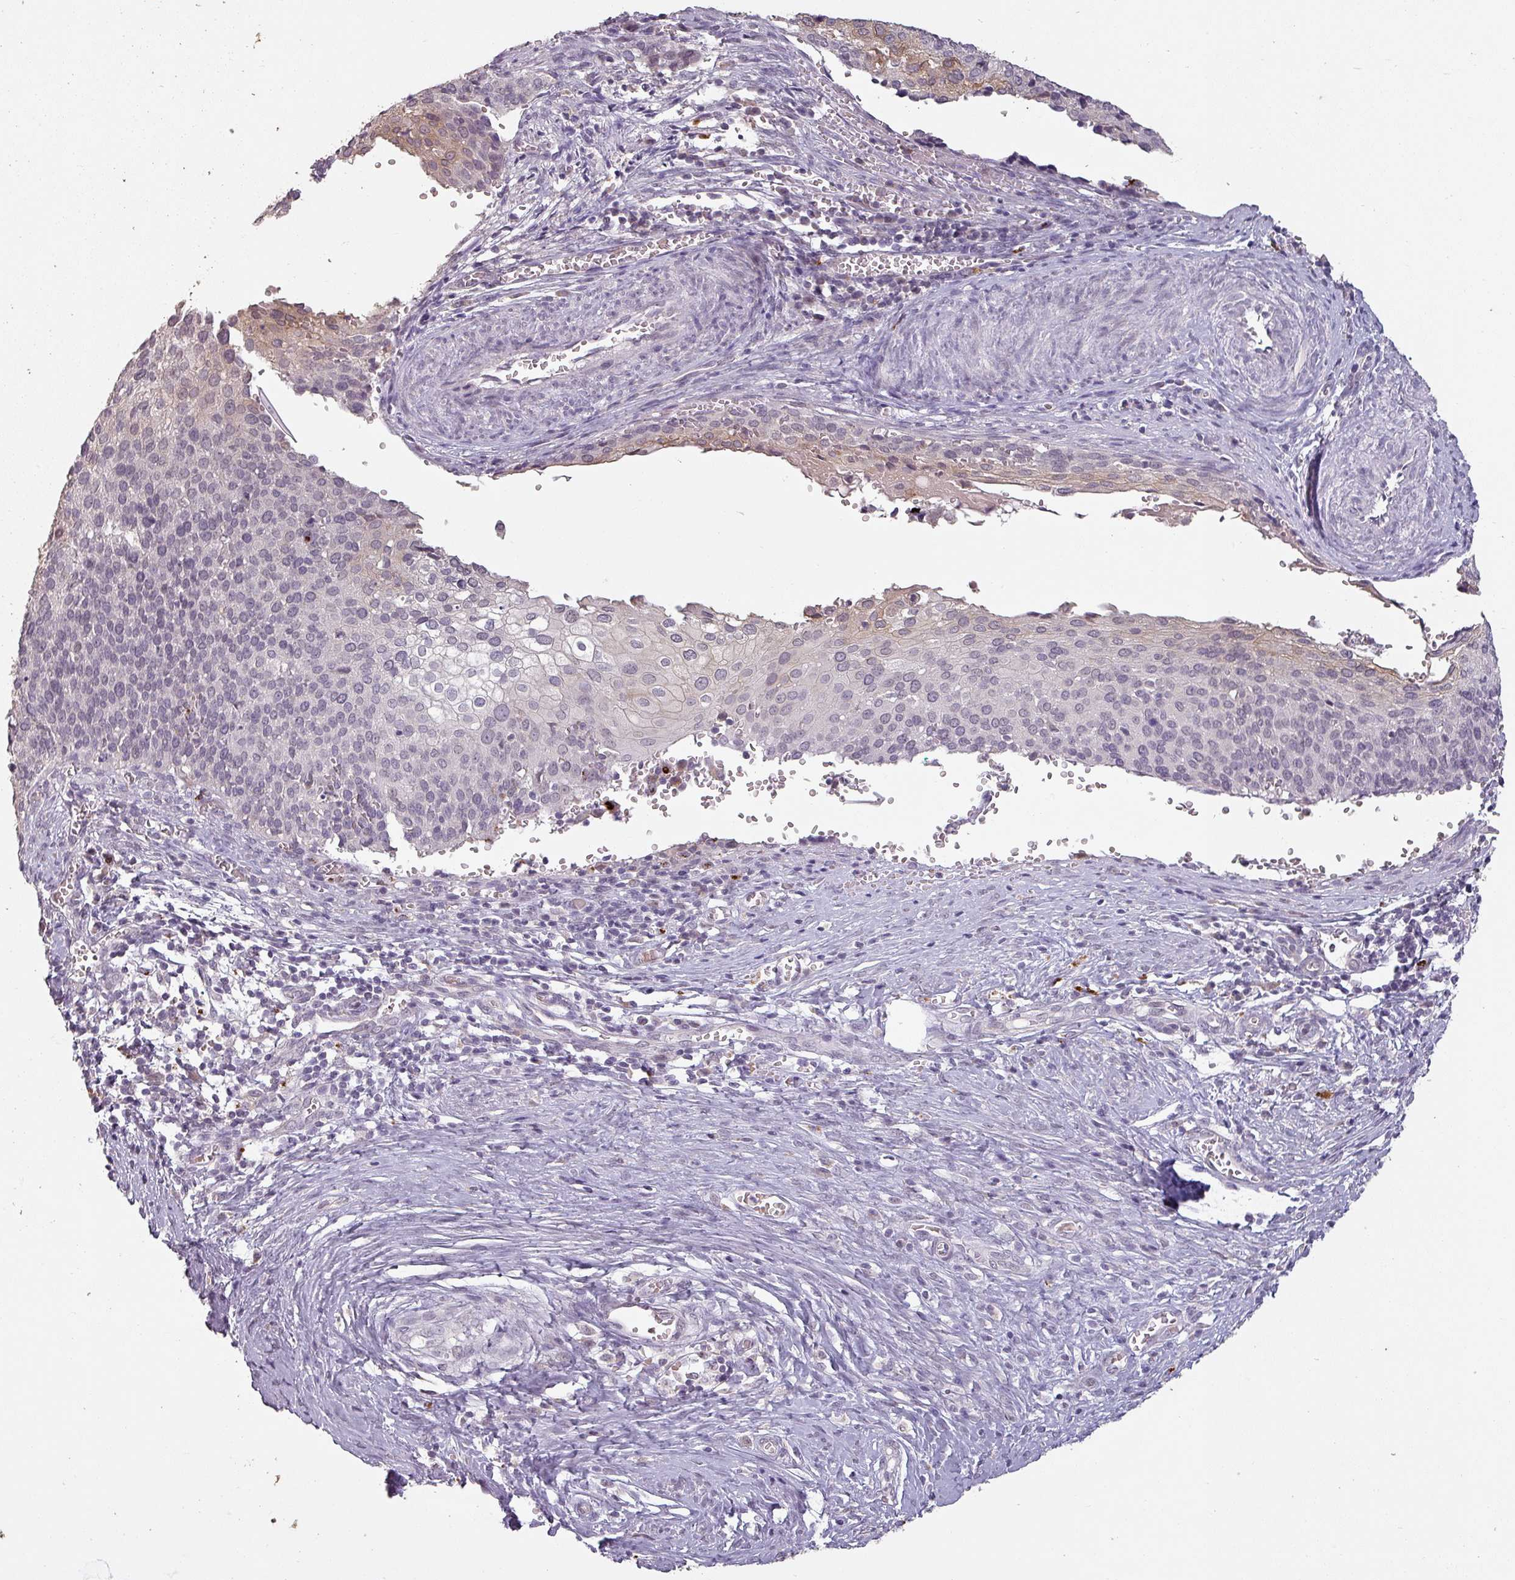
{"staining": {"intensity": "weak", "quantity": "<25%", "location": "cytoplasmic/membranous"}, "tissue": "cervical cancer", "cell_type": "Tumor cells", "image_type": "cancer", "snomed": [{"axis": "morphology", "description": "Squamous cell carcinoma, NOS"}, {"axis": "topography", "description": "Cervix"}], "caption": "Immunohistochemical staining of human squamous cell carcinoma (cervical) demonstrates no significant staining in tumor cells.", "gene": "LYPLA1", "patient": {"sex": "female", "age": 44}}